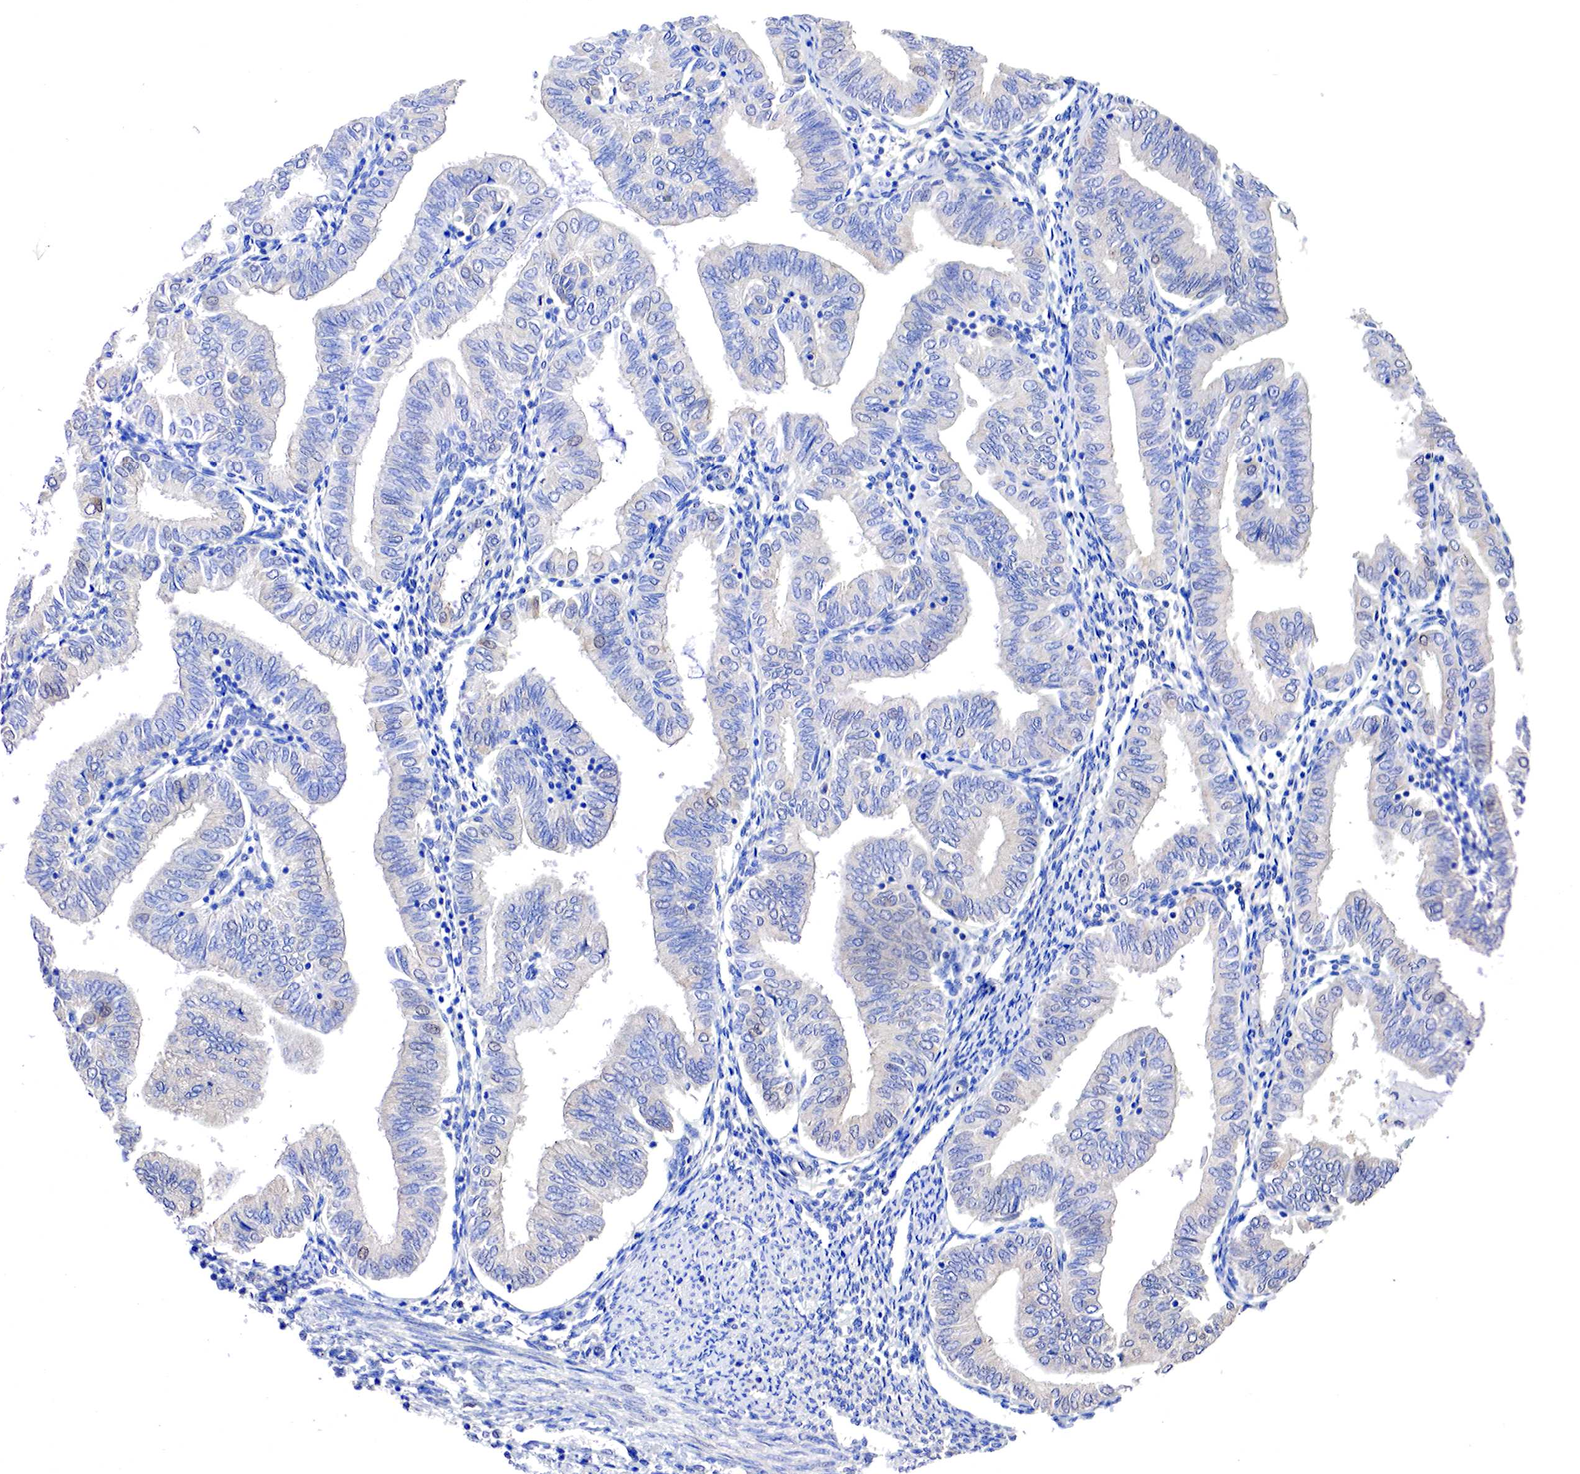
{"staining": {"intensity": "negative", "quantity": "none", "location": "none"}, "tissue": "endometrial cancer", "cell_type": "Tumor cells", "image_type": "cancer", "snomed": [{"axis": "morphology", "description": "Adenocarcinoma, NOS"}, {"axis": "topography", "description": "Endometrium"}], "caption": "Tumor cells show no significant protein positivity in endometrial adenocarcinoma.", "gene": "PABIR2", "patient": {"sex": "female", "age": 51}}